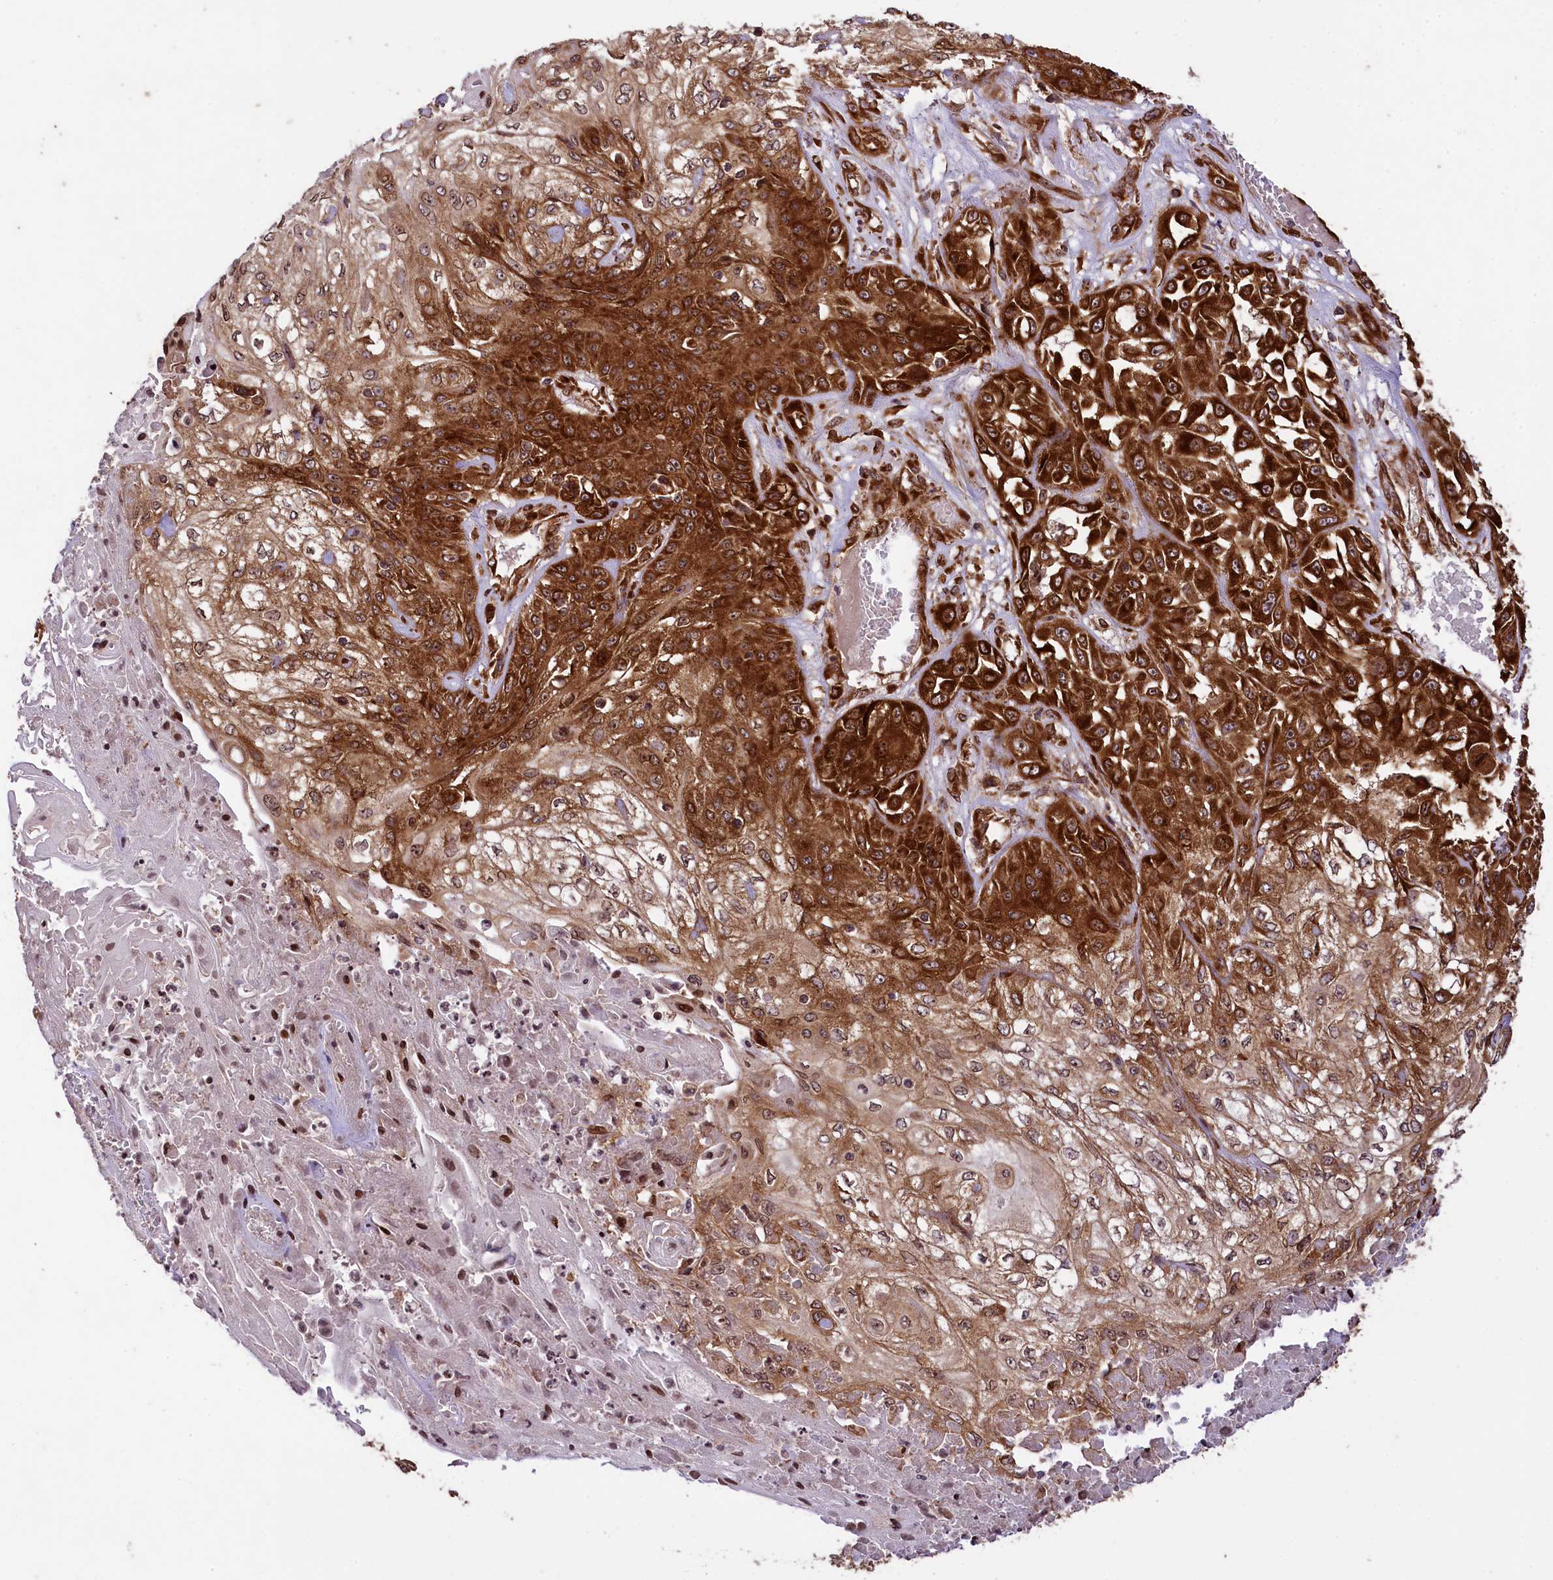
{"staining": {"intensity": "strong", "quantity": "25%-75%", "location": "cytoplasmic/membranous,nuclear"}, "tissue": "skin cancer", "cell_type": "Tumor cells", "image_type": "cancer", "snomed": [{"axis": "morphology", "description": "Squamous cell carcinoma, NOS"}, {"axis": "morphology", "description": "Squamous cell carcinoma, metastatic, NOS"}, {"axis": "topography", "description": "Skin"}, {"axis": "topography", "description": "Lymph node"}], "caption": "Human skin cancer (squamous cell carcinoma) stained with a brown dye shows strong cytoplasmic/membranous and nuclear positive positivity in about 25%-75% of tumor cells.", "gene": "LARP4", "patient": {"sex": "male", "age": 75}}